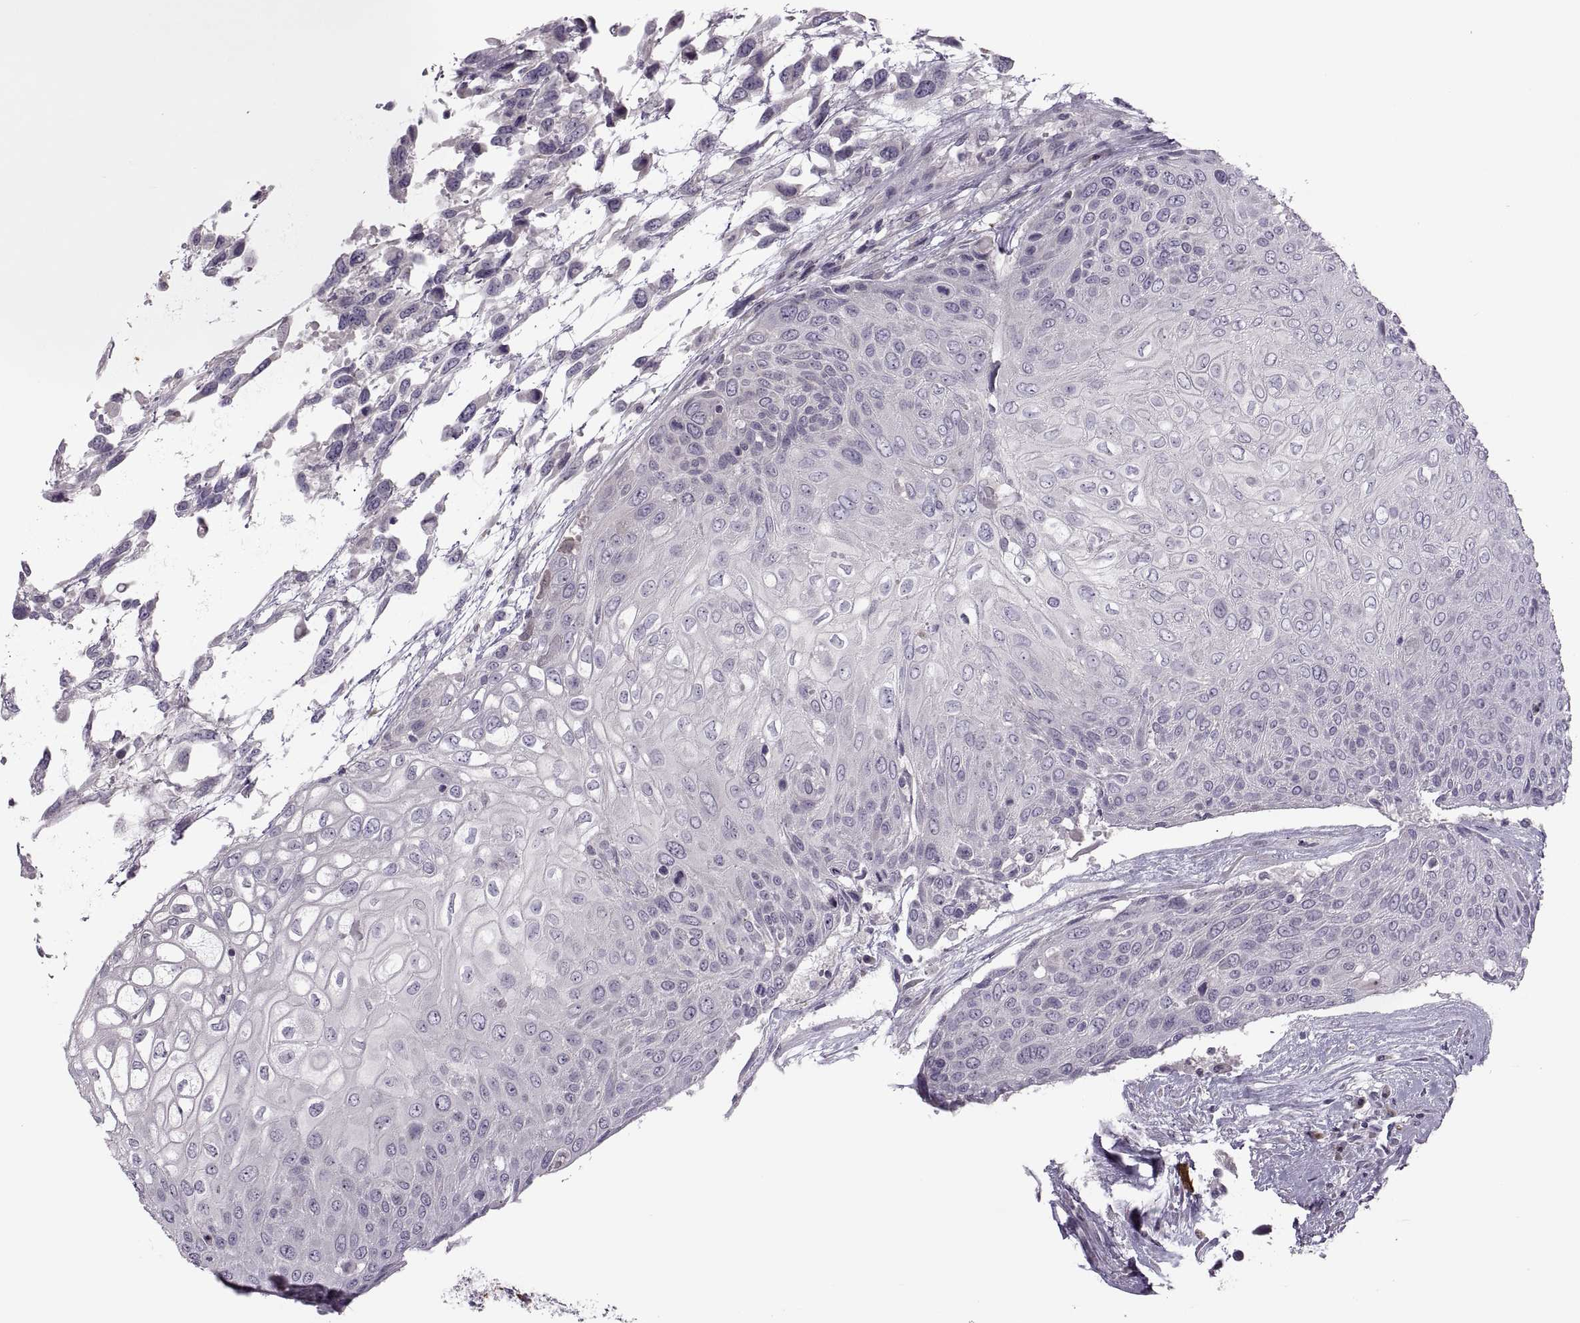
{"staining": {"intensity": "negative", "quantity": "none", "location": "none"}, "tissue": "urothelial cancer", "cell_type": "Tumor cells", "image_type": "cancer", "snomed": [{"axis": "morphology", "description": "Urothelial carcinoma, High grade"}, {"axis": "topography", "description": "Urinary bladder"}], "caption": "IHC histopathology image of high-grade urothelial carcinoma stained for a protein (brown), which demonstrates no expression in tumor cells.", "gene": "H2AP", "patient": {"sex": "female", "age": 70}}